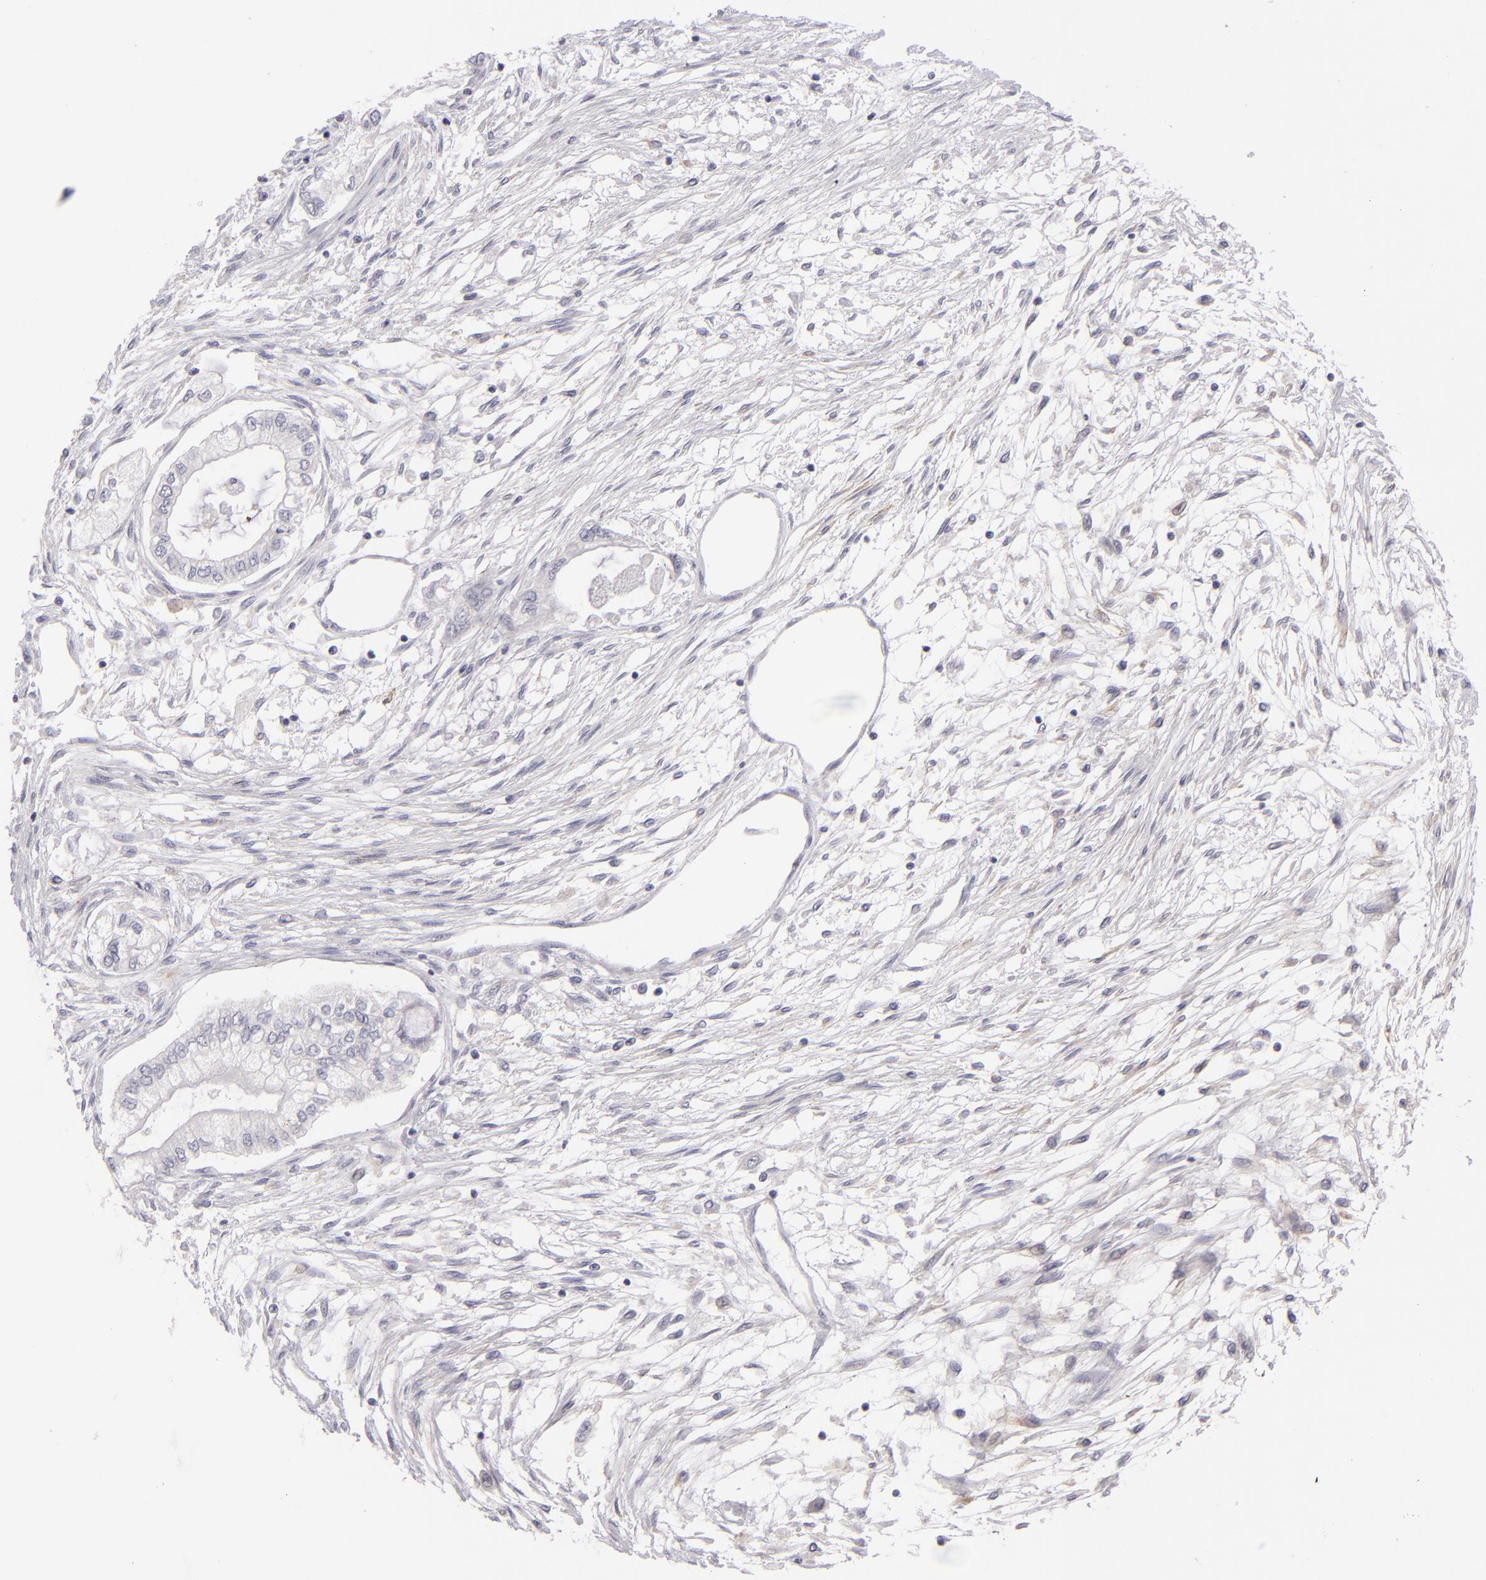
{"staining": {"intensity": "negative", "quantity": "none", "location": "none"}, "tissue": "pancreatic cancer", "cell_type": "Tumor cells", "image_type": "cancer", "snomed": [{"axis": "morphology", "description": "Adenocarcinoma, NOS"}, {"axis": "topography", "description": "Pancreas"}], "caption": "DAB (3,3'-diaminobenzidine) immunohistochemical staining of pancreatic cancer (adenocarcinoma) displays no significant expression in tumor cells. The staining was performed using DAB to visualize the protein expression in brown, while the nuclei were stained in blue with hematoxylin (Magnification: 20x).", "gene": "TNNC1", "patient": {"sex": "male", "age": 79}}